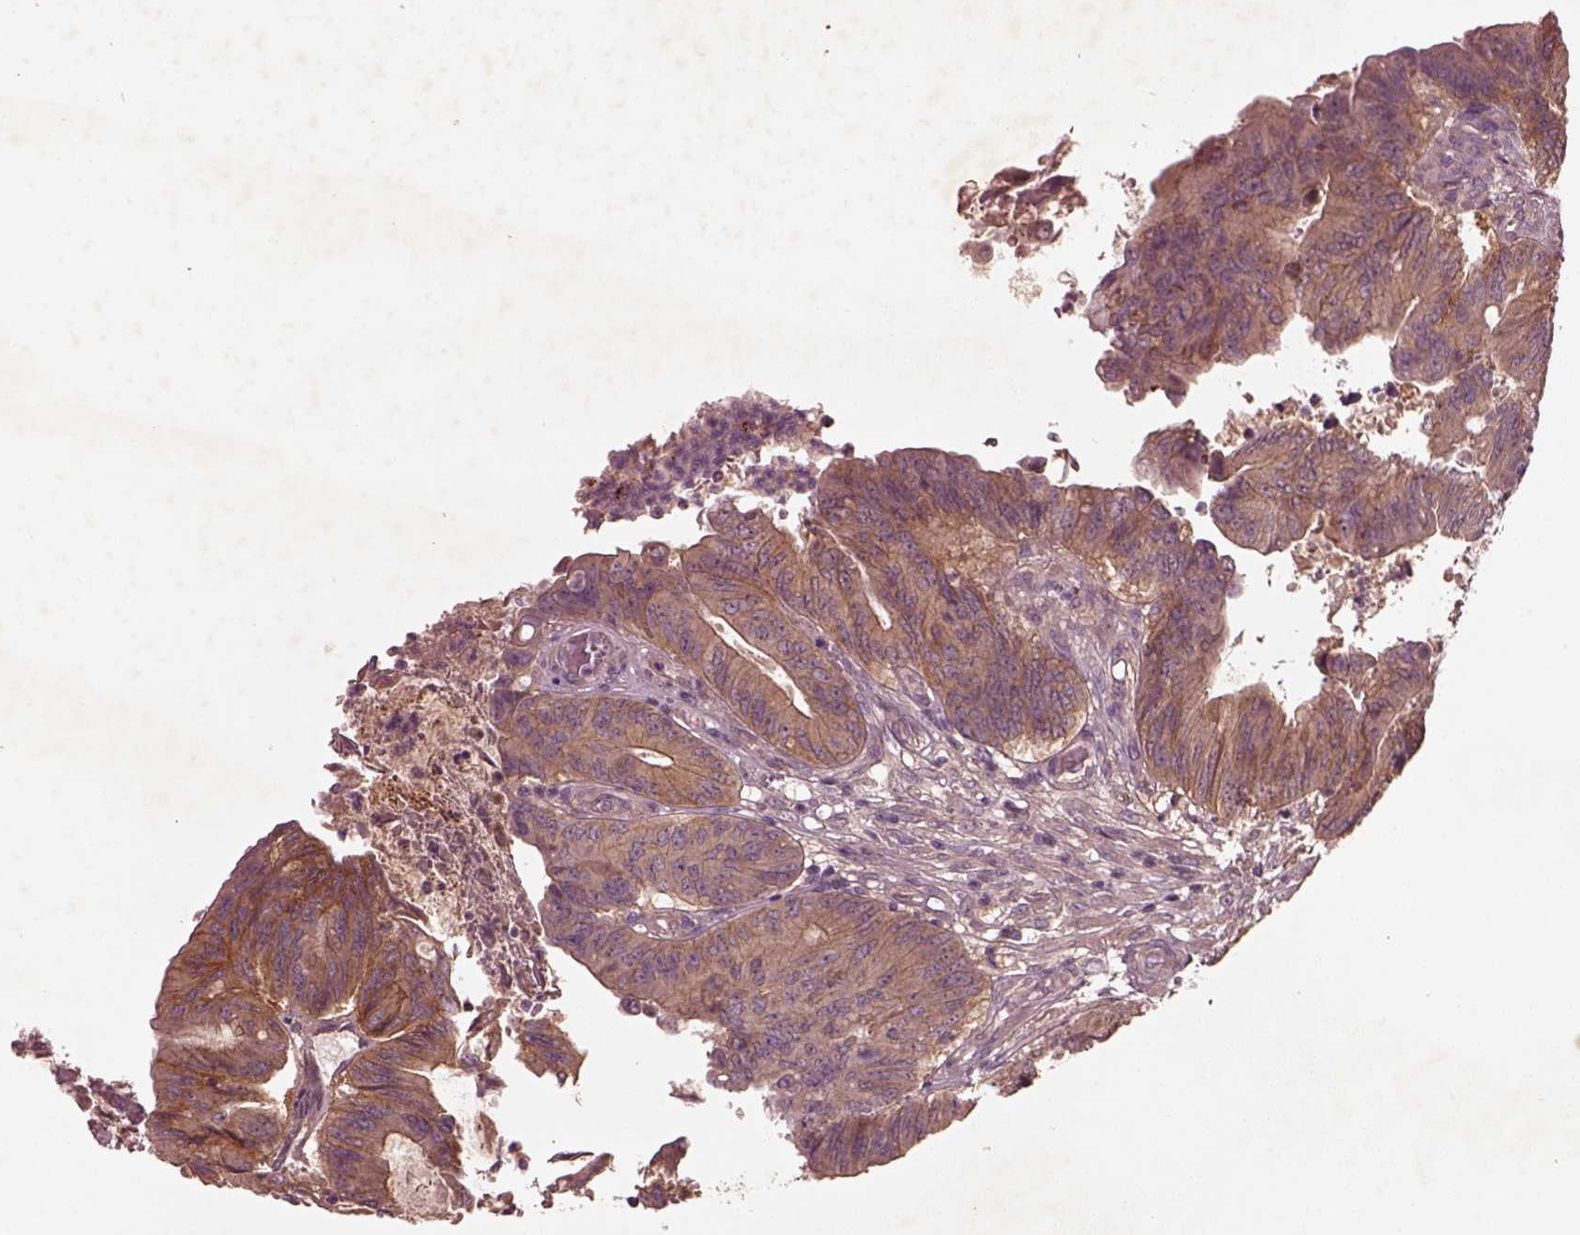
{"staining": {"intensity": "moderate", "quantity": ">75%", "location": "cytoplasmic/membranous"}, "tissue": "colorectal cancer", "cell_type": "Tumor cells", "image_type": "cancer", "snomed": [{"axis": "morphology", "description": "Adenocarcinoma, NOS"}, {"axis": "topography", "description": "Colon"}], "caption": "Human adenocarcinoma (colorectal) stained for a protein (brown) demonstrates moderate cytoplasmic/membranous positive positivity in approximately >75% of tumor cells.", "gene": "FAM234A", "patient": {"sex": "female", "age": 70}}